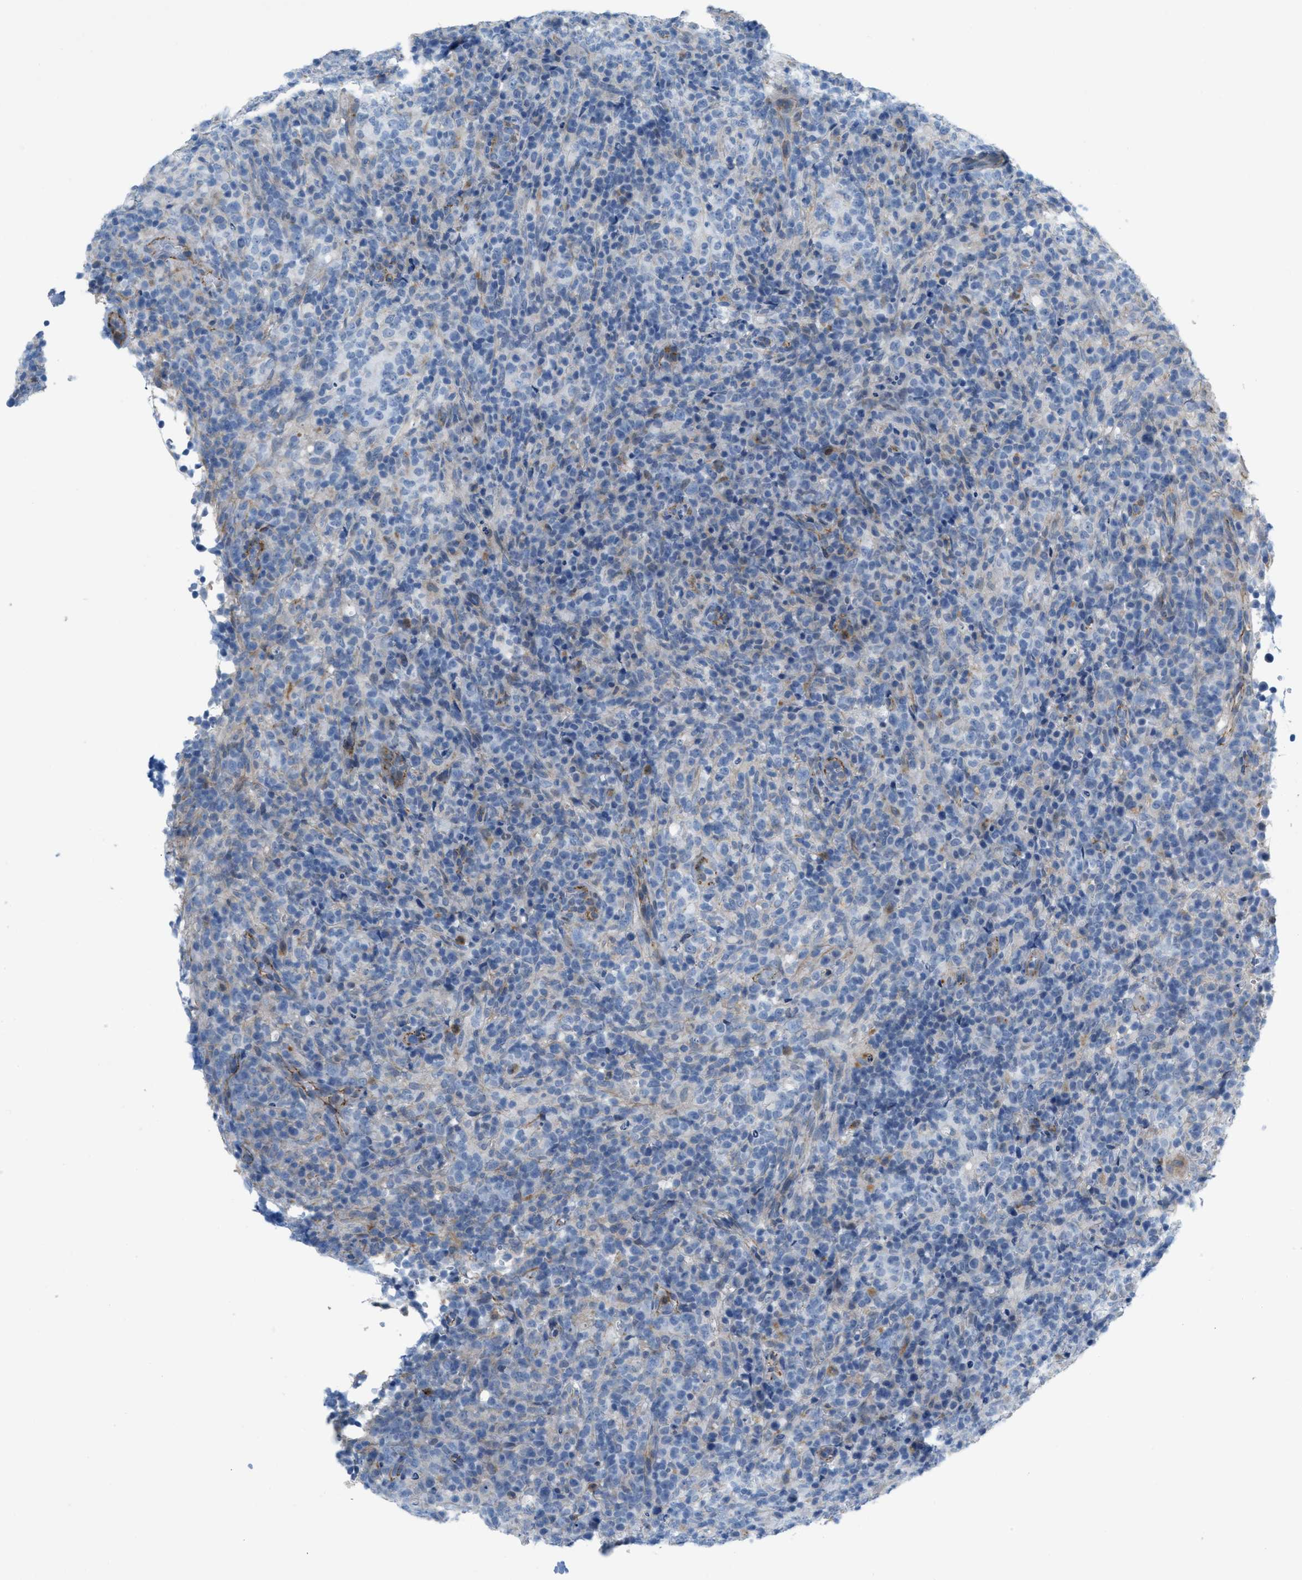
{"staining": {"intensity": "negative", "quantity": "none", "location": "none"}, "tissue": "lymphoma", "cell_type": "Tumor cells", "image_type": "cancer", "snomed": [{"axis": "morphology", "description": "Malignant lymphoma, non-Hodgkin's type, High grade"}, {"axis": "topography", "description": "Lymph node"}], "caption": "Malignant lymphoma, non-Hodgkin's type (high-grade) was stained to show a protein in brown. There is no significant positivity in tumor cells. (DAB (3,3'-diaminobenzidine) immunohistochemistry (IHC) with hematoxylin counter stain).", "gene": "CRB3", "patient": {"sex": "female", "age": 76}}